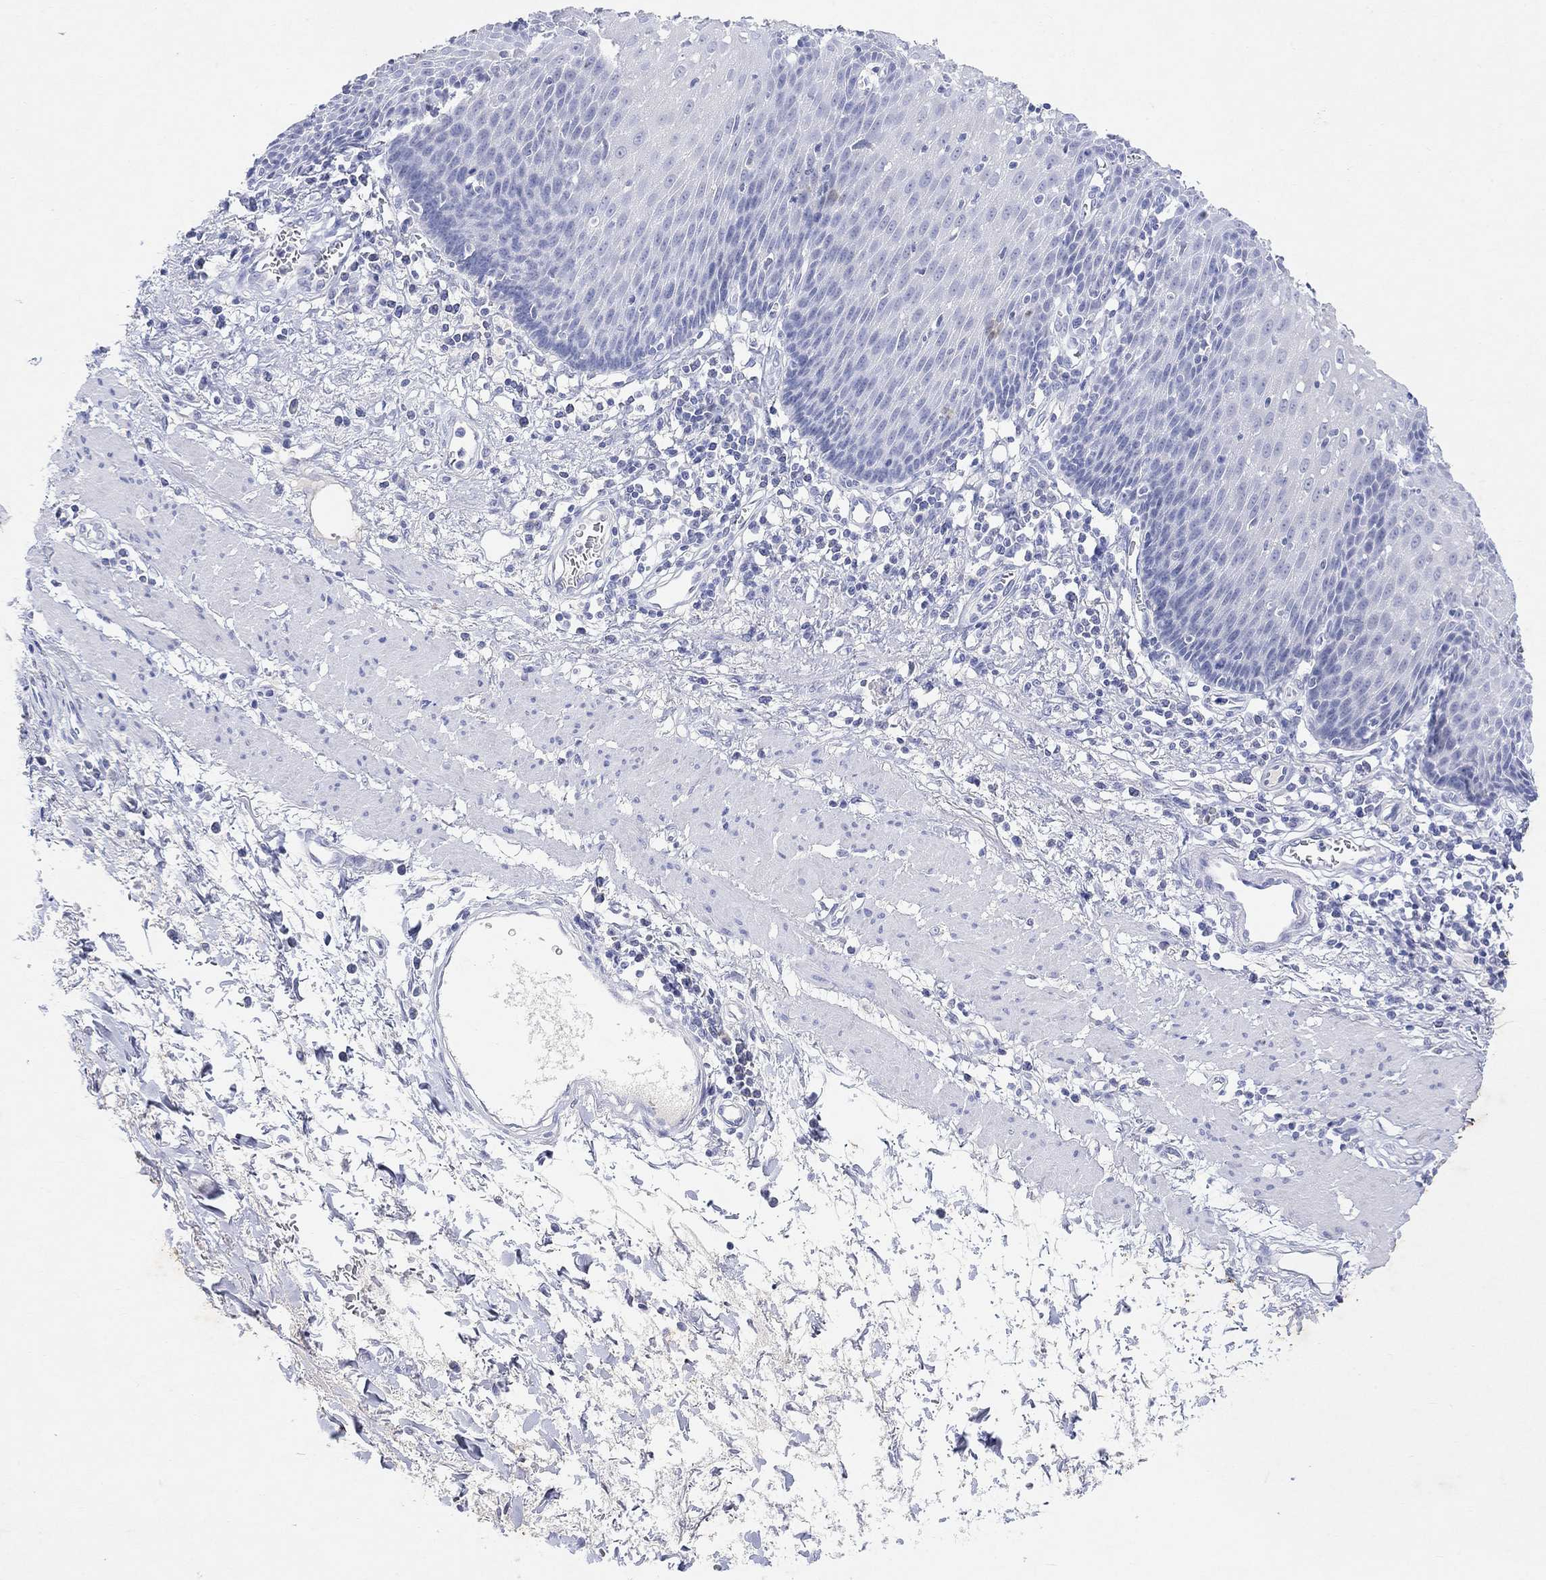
{"staining": {"intensity": "negative", "quantity": "none", "location": "none"}, "tissue": "esophagus", "cell_type": "Squamous epithelial cells", "image_type": "normal", "snomed": [{"axis": "morphology", "description": "Normal tissue, NOS"}, {"axis": "topography", "description": "Esophagus"}], "caption": "There is no significant expression in squamous epithelial cells of esophagus. (Brightfield microscopy of DAB immunohistochemistry at high magnification).", "gene": "TYR", "patient": {"sex": "male", "age": 57}}